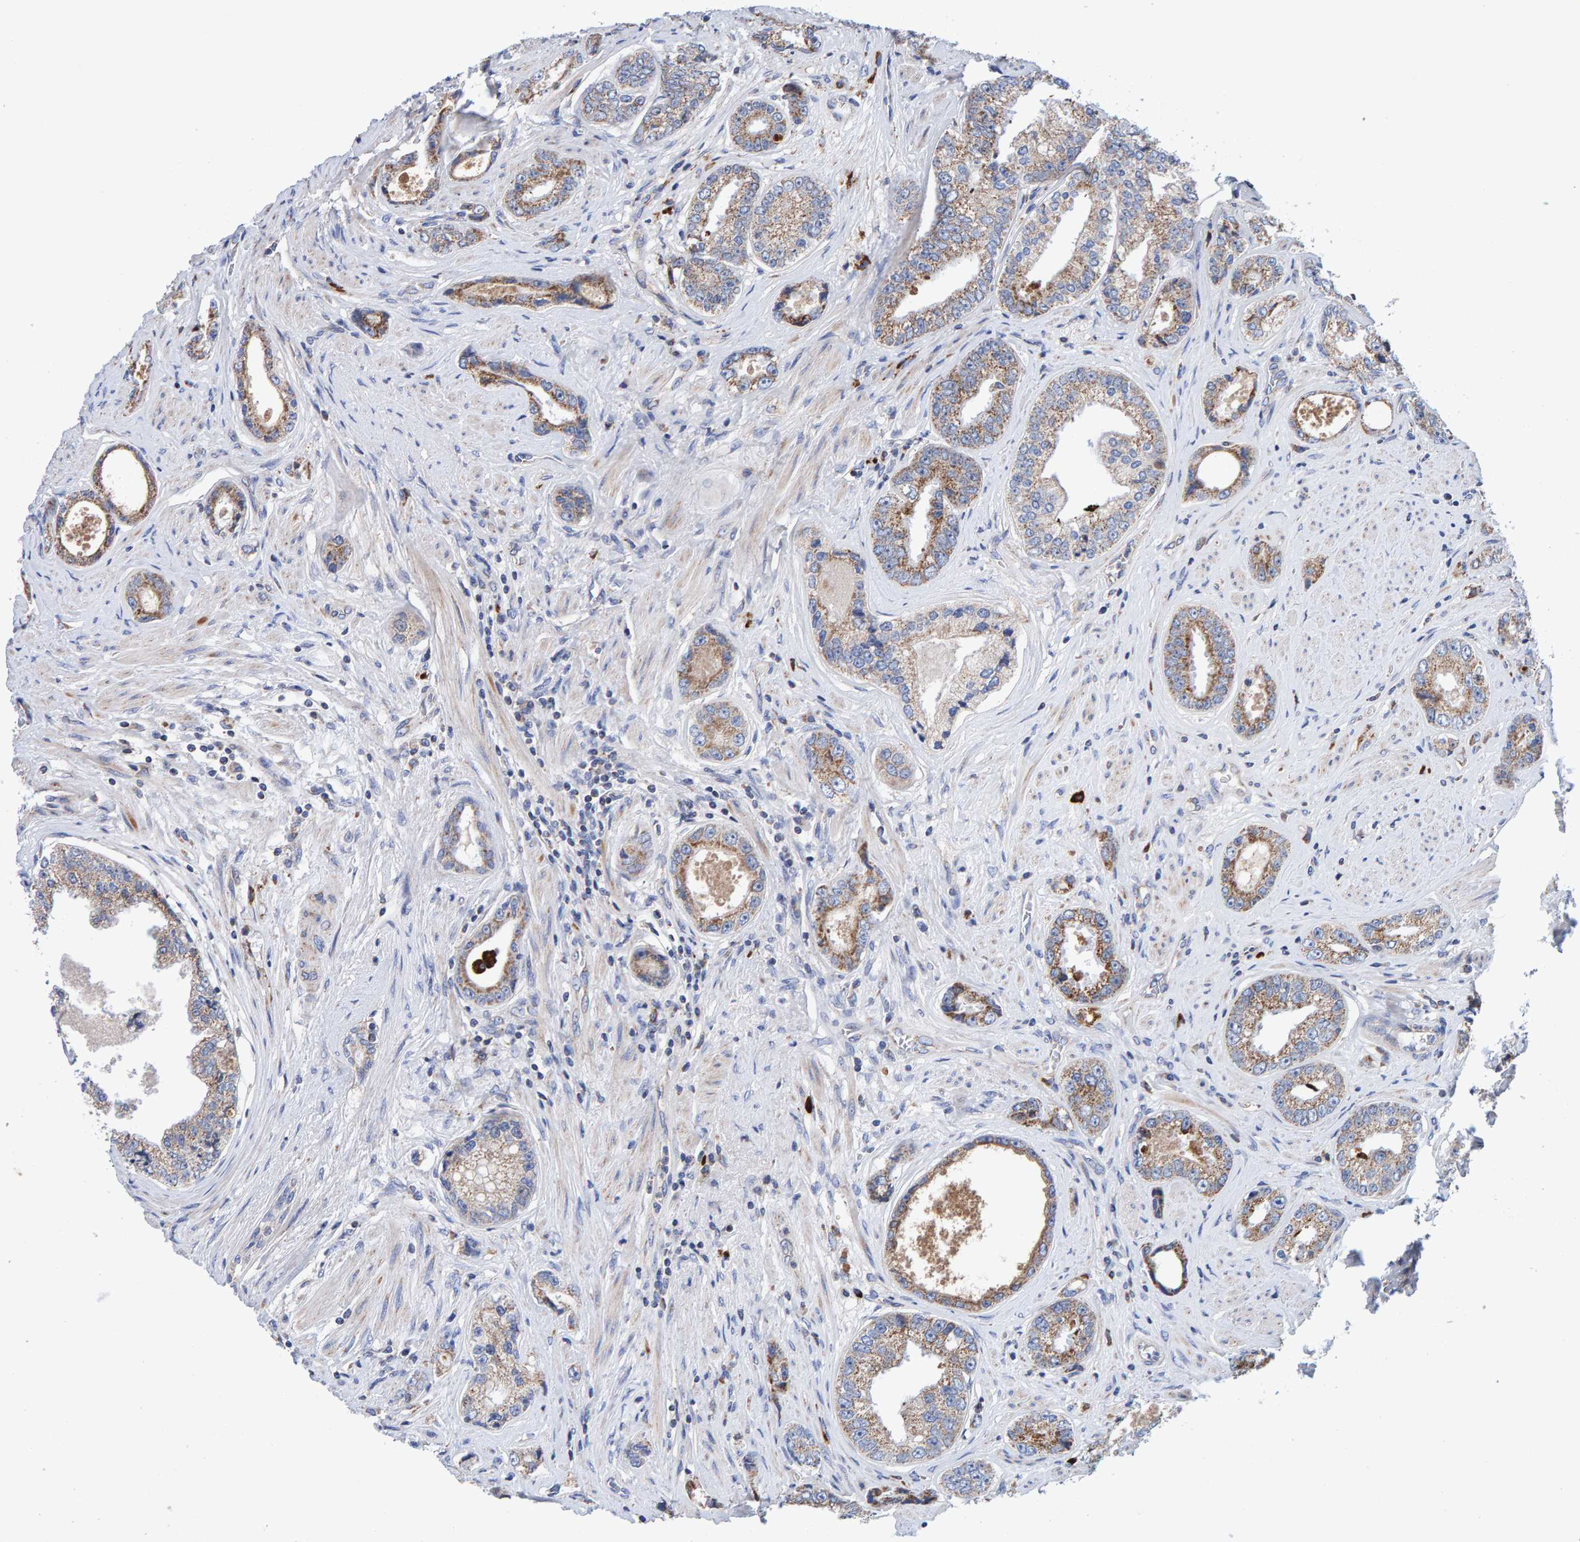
{"staining": {"intensity": "moderate", "quantity": ">75%", "location": "cytoplasmic/membranous"}, "tissue": "prostate cancer", "cell_type": "Tumor cells", "image_type": "cancer", "snomed": [{"axis": "morphology", "description": "Adenocarcinoma, High grade"}, {"axis": "topography", "description": "Prostate"}], "caption": "Immunohistochemistry (IHC) of human prostate high-grade adenocarcinoma displays medium levels of moderate cytoplasmic/membranous positivity in approximately >75% of tumor cells.", "gene": "EFR3A", "patient": {"sex": "male", "age": 61}}